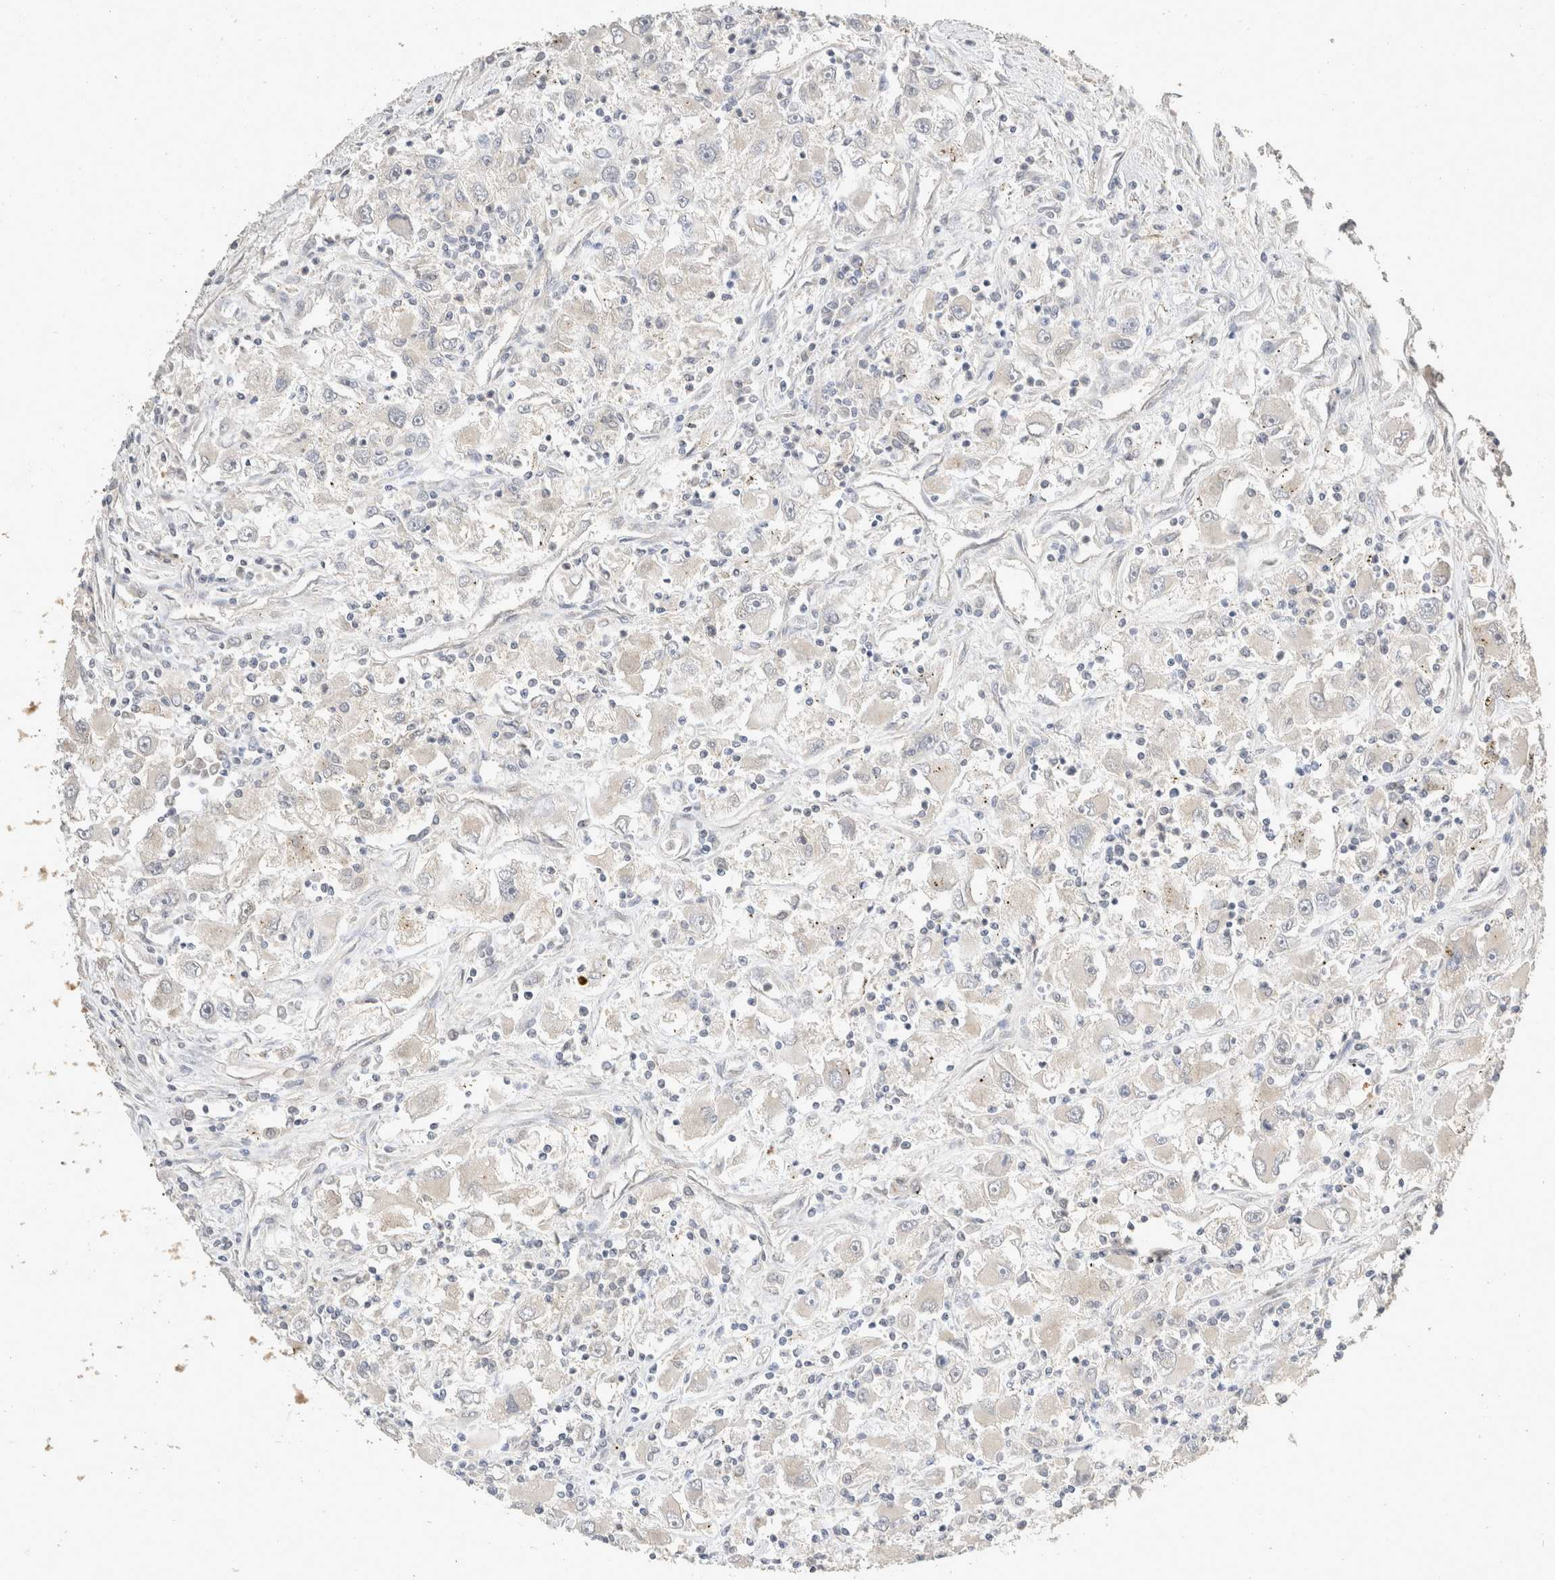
{"staining": {"intensity": "negative", "quantity": "none", "location": "none"}, "tissue": "renal cancer", "cell_type": "Tumor cells", "image_type": "cancer", "snomed": [{"axis": "morphology", "description": "Adenocarcinoma, NOS"}, {"axis": "topography", "description": "Kidney"}], "caption": "The IHC image has no significant staining in tumor cells of renal adenocarcinoma tissue. Nuclei are stained in blue.", "gene": "TOM1L2", "patient": {"sex": "female", "age": 52}}